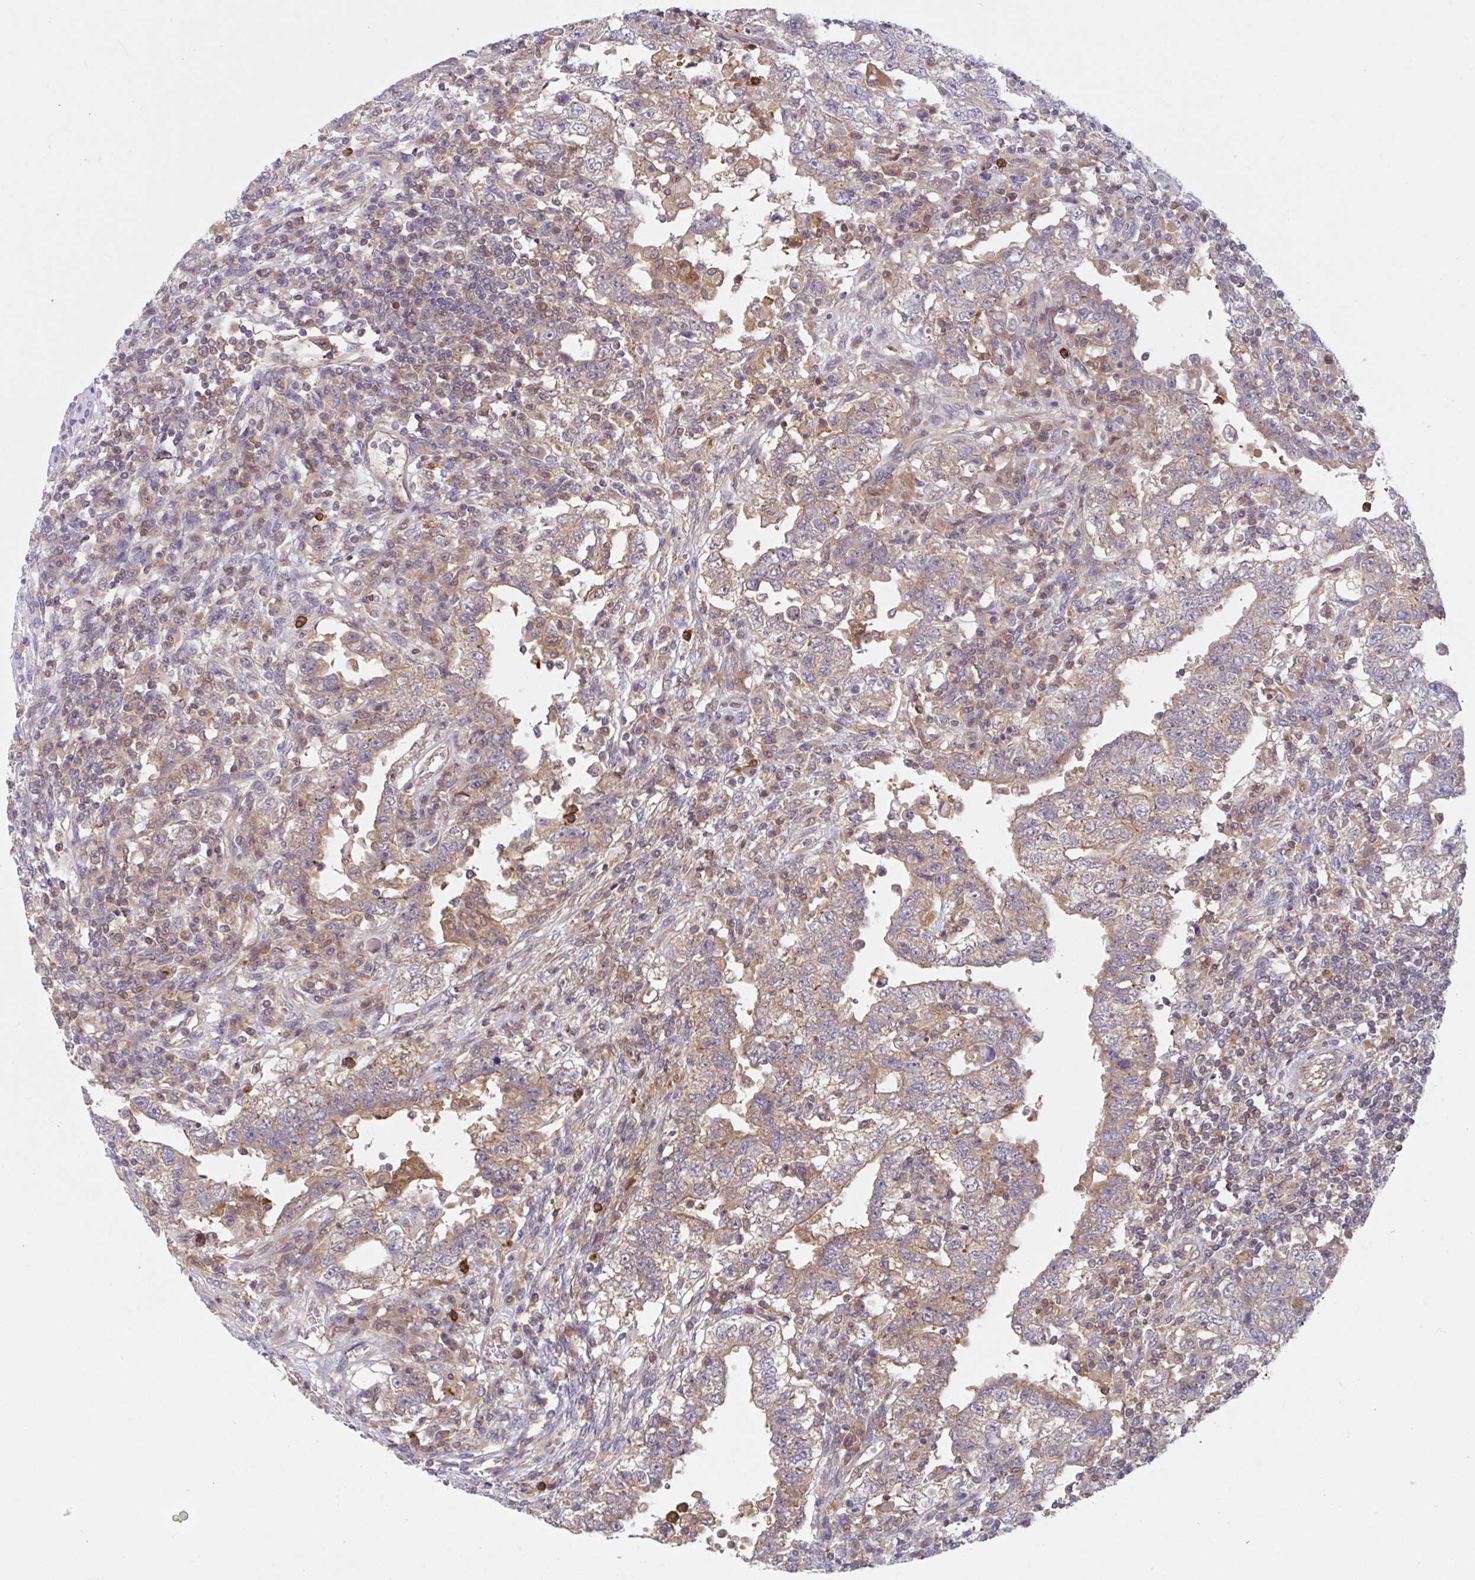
{"staining": {"intensity": "weak", "quantity": "25%-75%", "location": "cytoplasmic/membranous"}, "tissue": "testis cancer", "cell_type": "Tumor cells", "image_type": "cancer", "snomed": [{"axis": "morphology", "description": "Carcinoma, Embryonal, NOS"}, {"axis": "topography", "description": "Testis"}], "caption": "This histopathology image demonstrates immunohistochemistry (IHC) staining of human testis cancer (embryonal carcinoma), with low weak cytoplasmic/membranous expression in approximately 25%-75% of tumor cells.", "gene": "LMNTD2", "patient": {"sex": "male", "age": 26}}